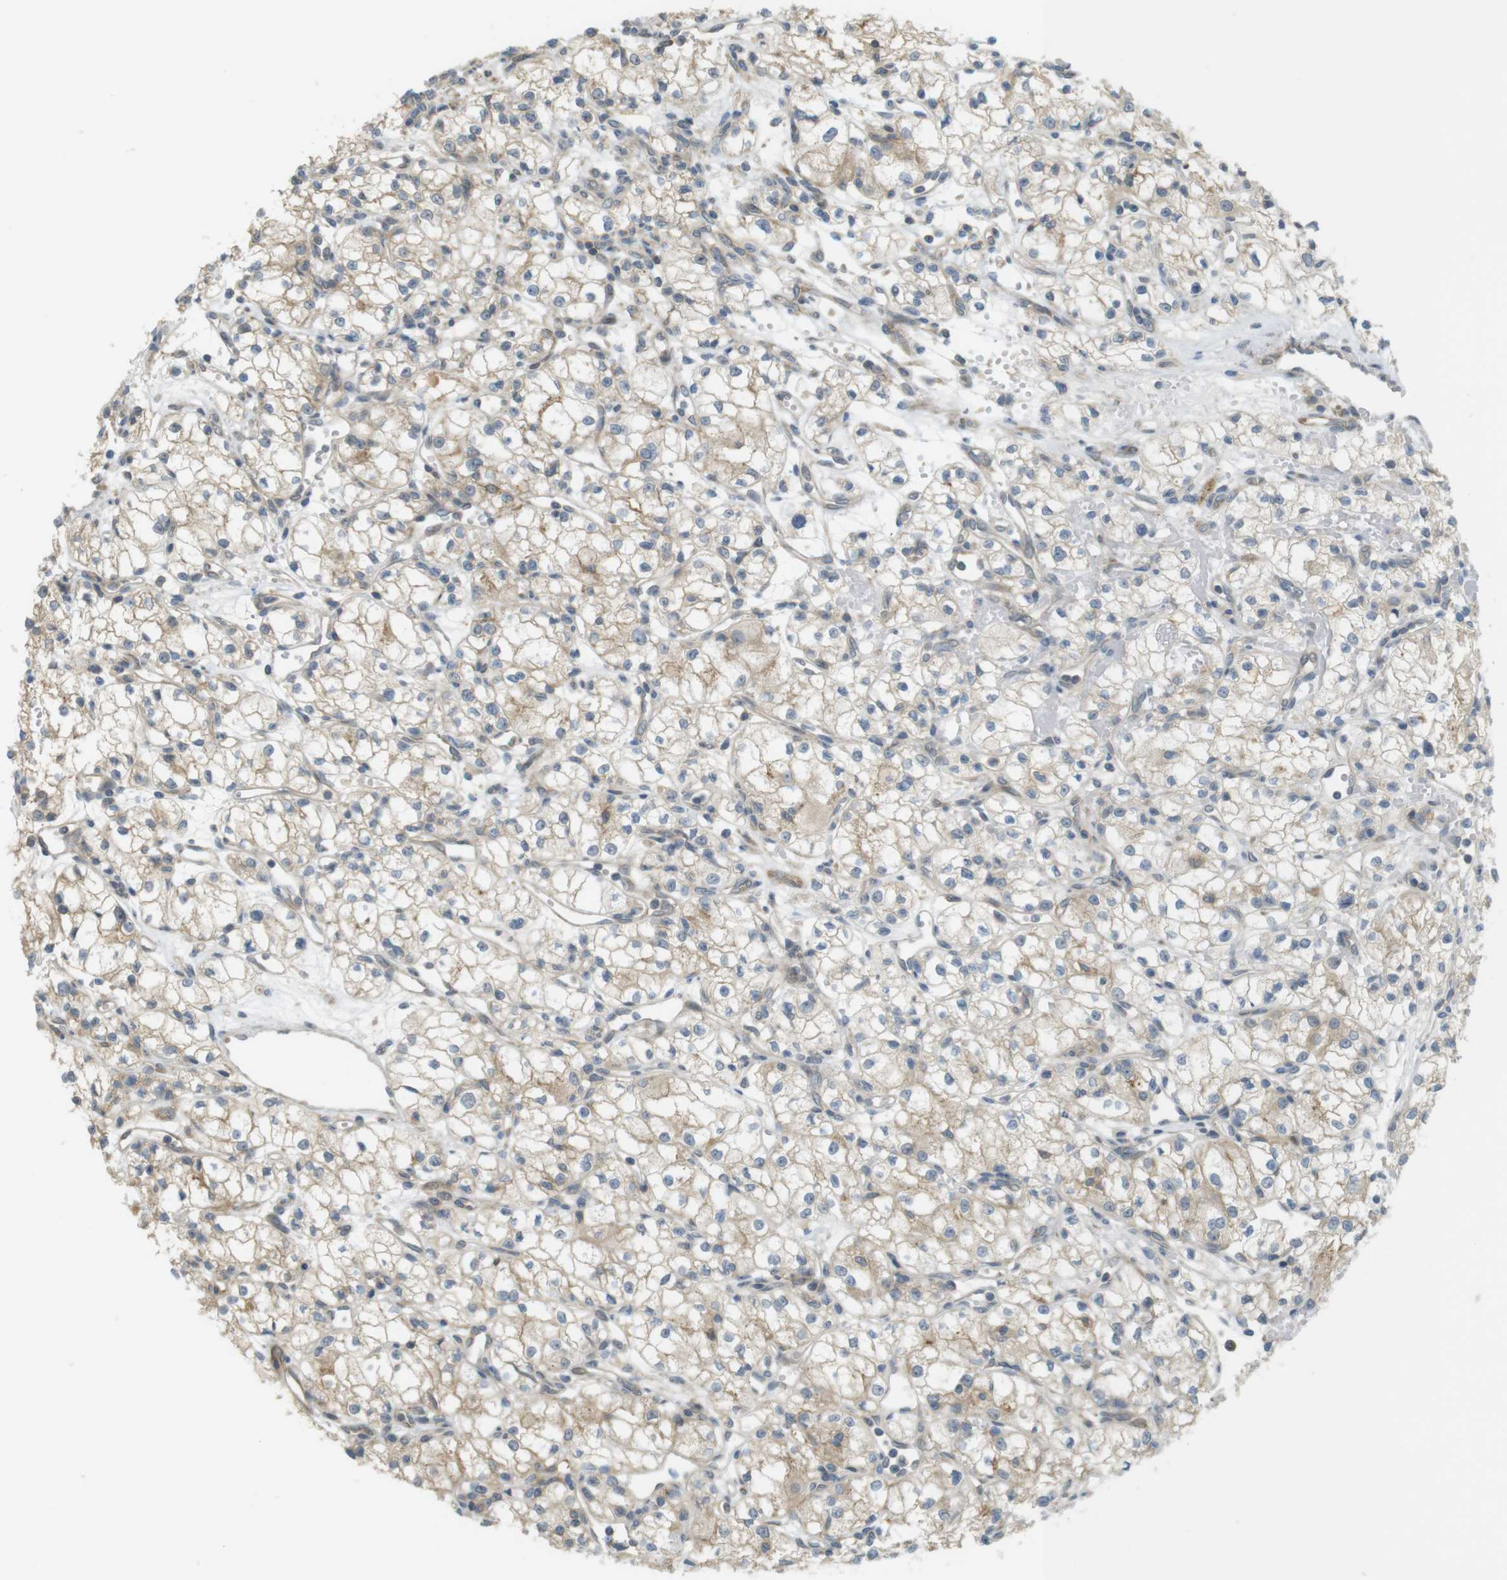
{"staining": {"intensity": "weak", "quantity": ">75%", "location": "cytoplasmic/membranous"}, "tissue": "renal cancer", "cell_type": "Tumor cells", "image_type": "cancer", "snomed": [{"axis": "morphology", "description": "Normal tissue, NOS"}, {"axis": "morphology", "description": "Adenocarcinoma, NOS"}, {"axis": "topography", "description": "Kidney"}], "caption": "DAB (3,3'-diaminobenzidine) immunohistochemical staining of adenocarcinoma (renal) reveals weak cytoplasmic/membranous protein staining in approximately >75% of tumor cells.", "gene": "CLRN3", "patient": {"sex": "male", "age": 59}}